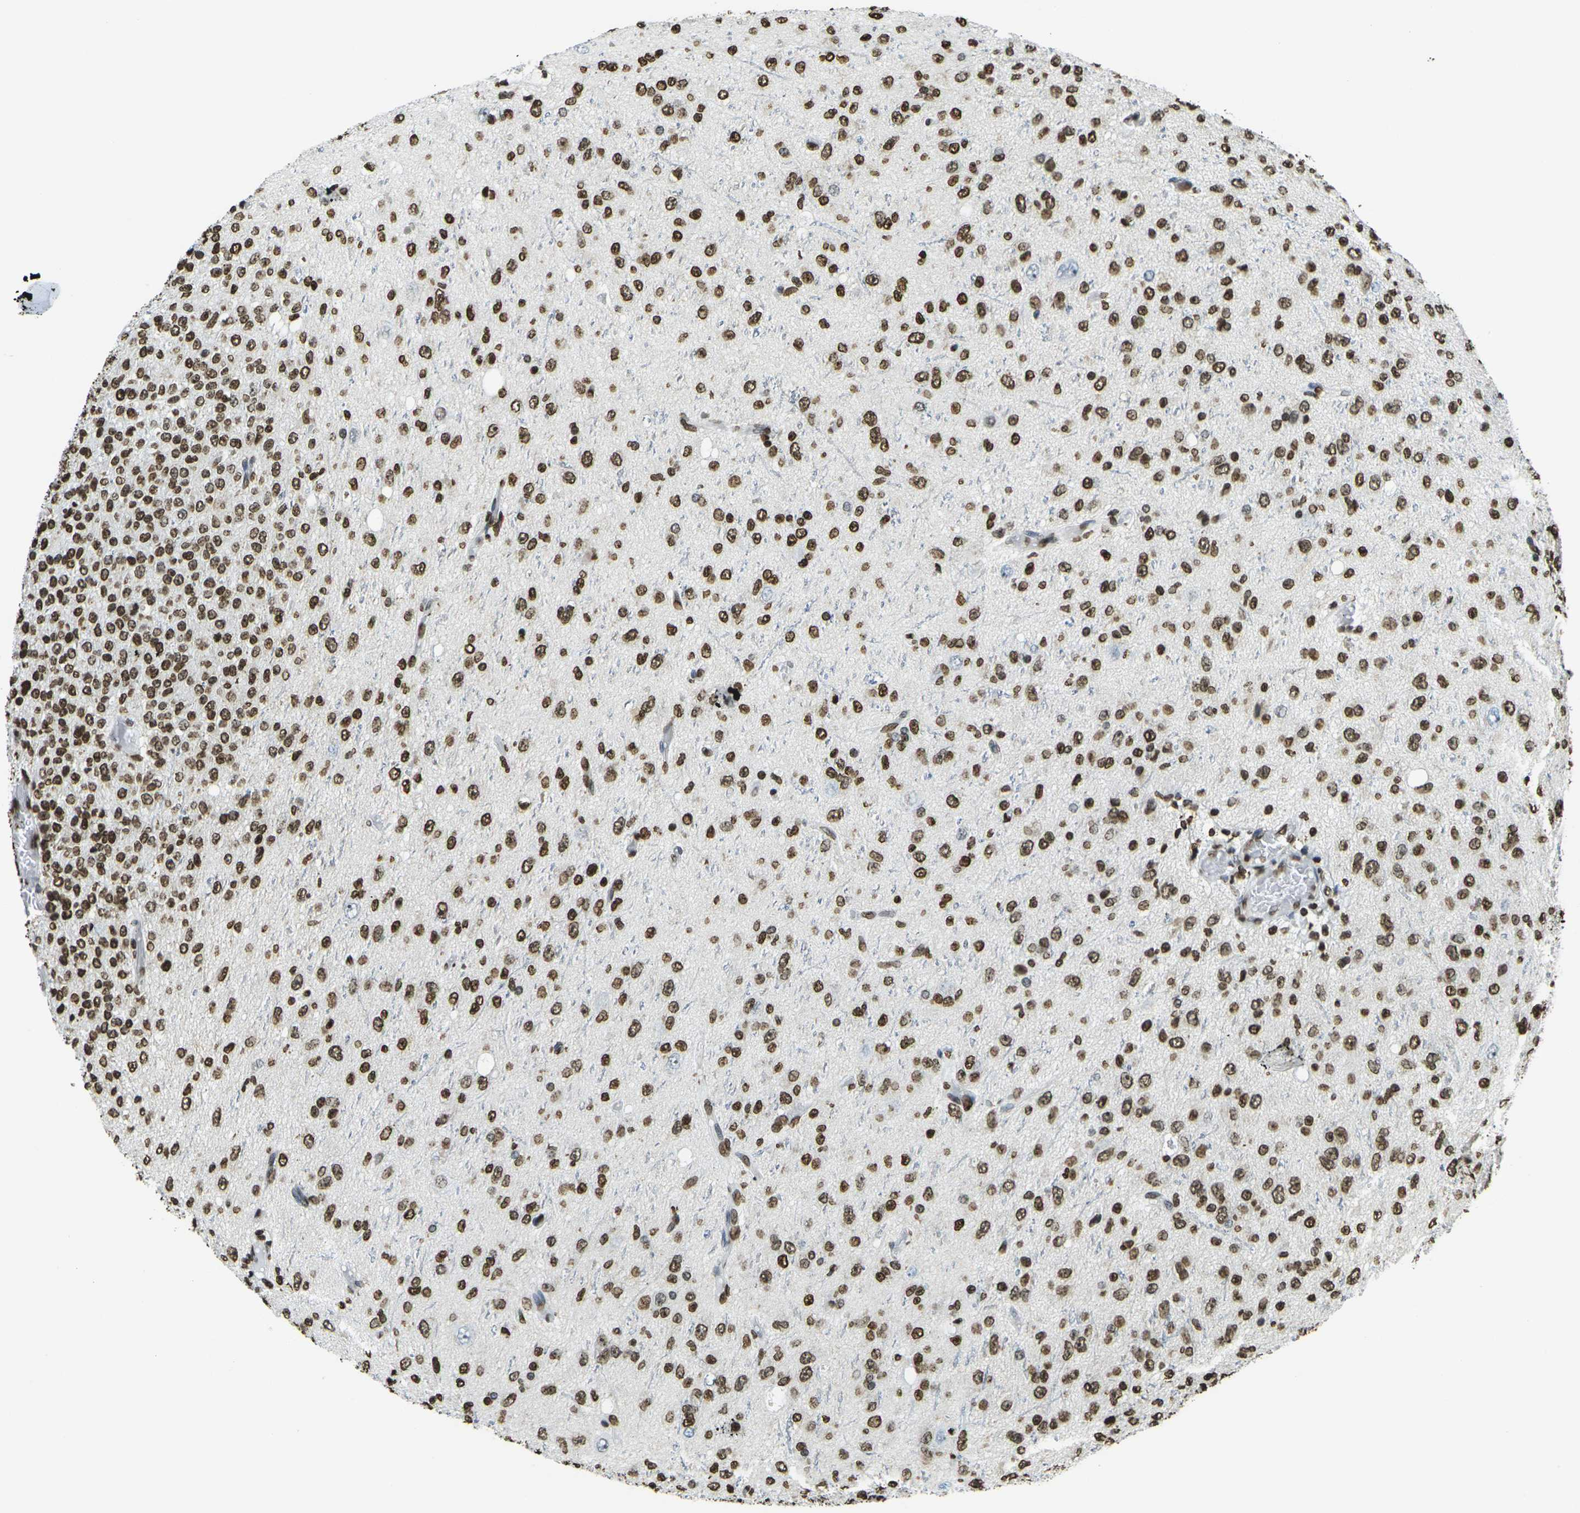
{"staining": {"intensity": "moderate", "quantity": ">75%", "location": "nuclear"}, "tissue": "glioma", "cell_type": "Tumor cells", "image_type": "cancer", "snomed": [{"axis": "morphology", "description": "Glioma, malignant, High grade"}, {"axis": "topography", "description": "pancreas cauda"}], "caption": "IHC photomicrograph of glioma stained for a protein (brown), which reveals medium levels of moderate nuclear staining in about >75% of tumor cells.", "gene": "H1-2", "patient": {"sex": "male", "age": 60}}